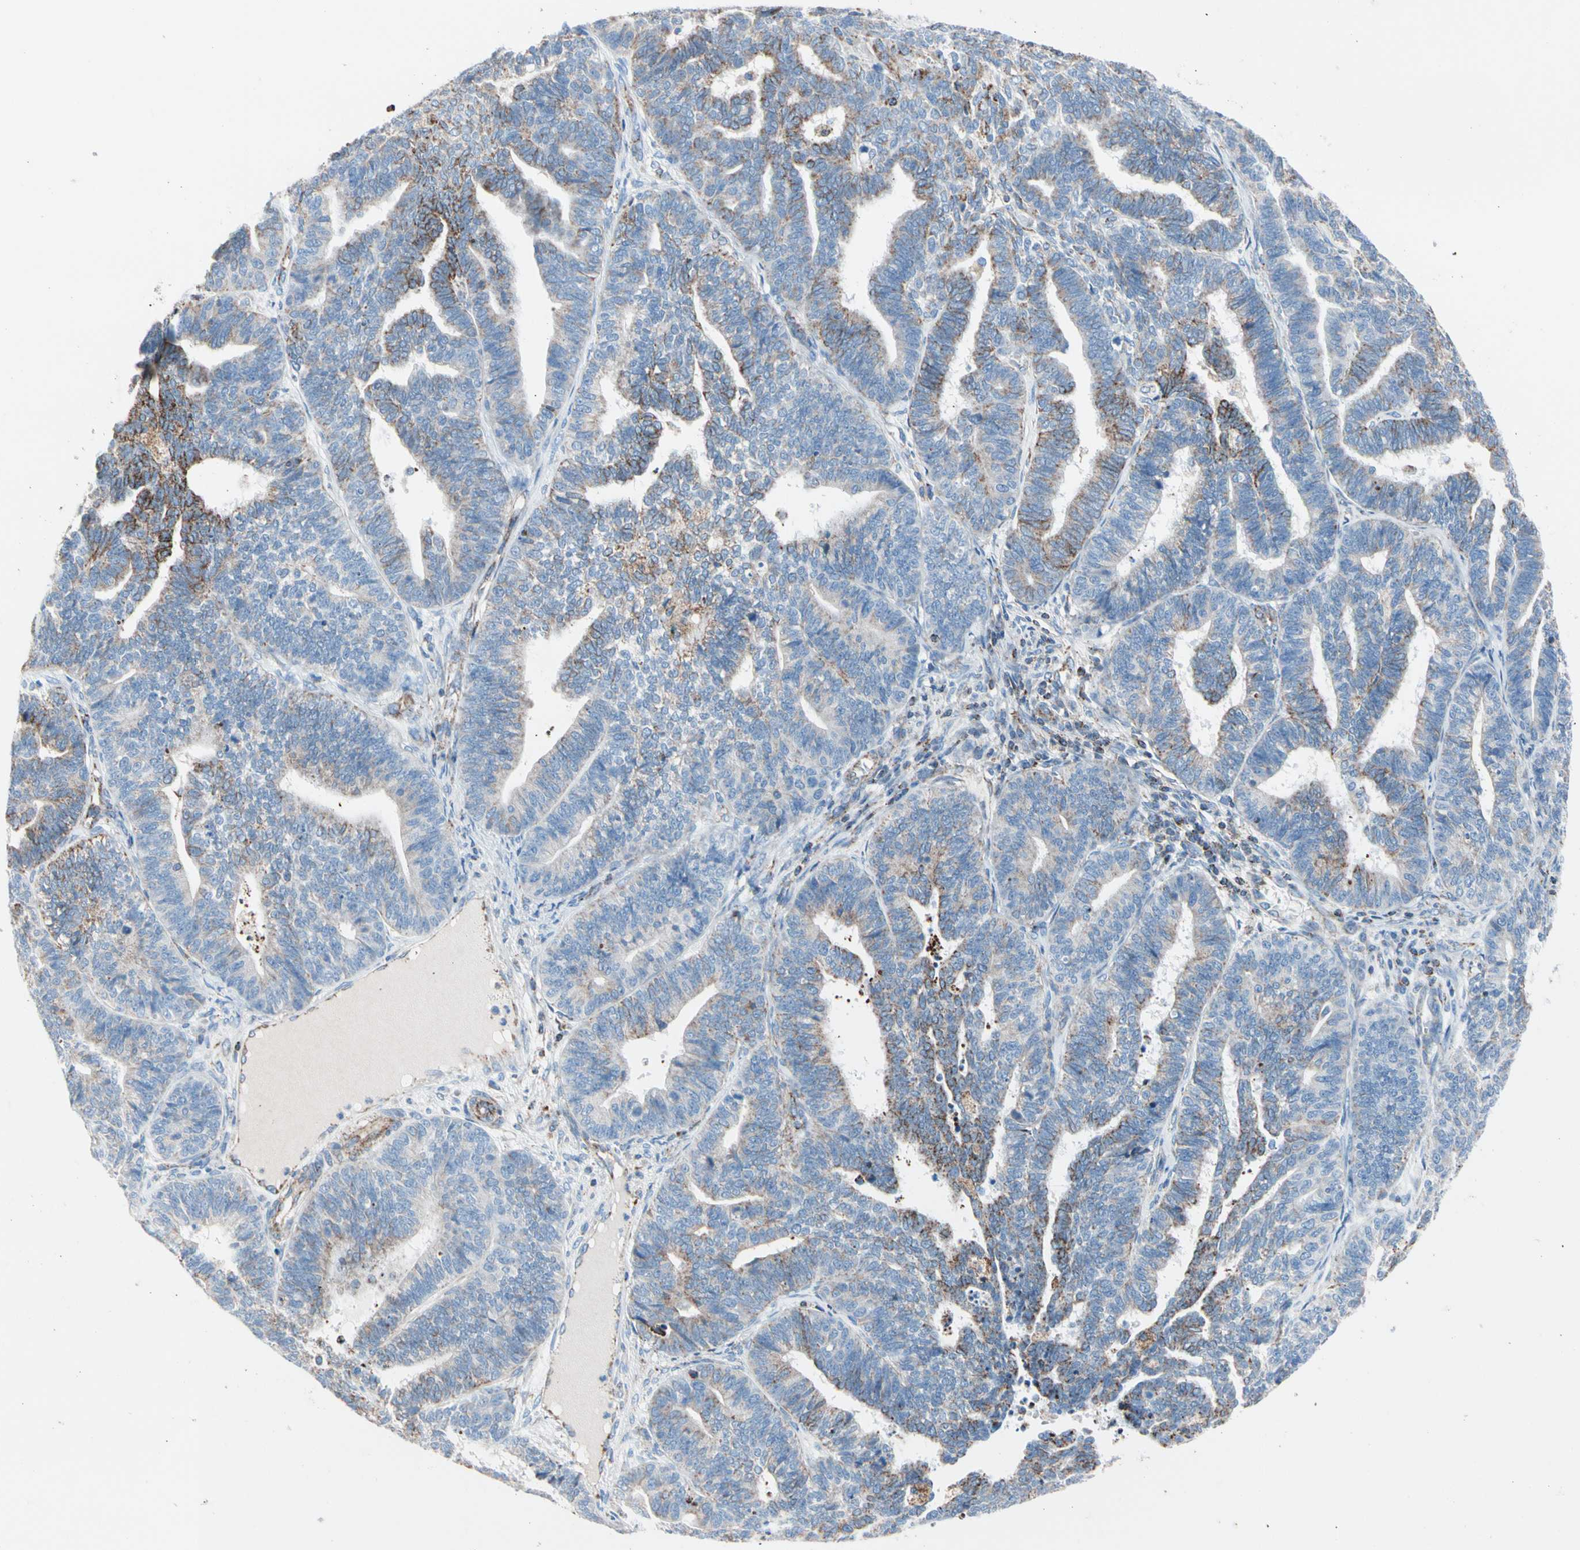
{"staining": {"intensity": "strong", "quantity": "<25%", "location": "cytoplasmic/membranous"}, "tissue": "endometrial cancer", "cell_type": "Tumor cells", "image_type": "cancer", "snomed": [{"axis": "morphology", "description": "Adenocarcinoma, NOS"}, {"axis": "topography", "description": "Endometrium"}], "caption": "DAB (3,3'-diaminobenzidine) immunohistochemical staining of human endometrial cancer shows strong cytoplasmic/membranous protein expression in about <25% of tumor cells.", "gene": "HK1", "patient": {"sex": "female", "age": 70}}